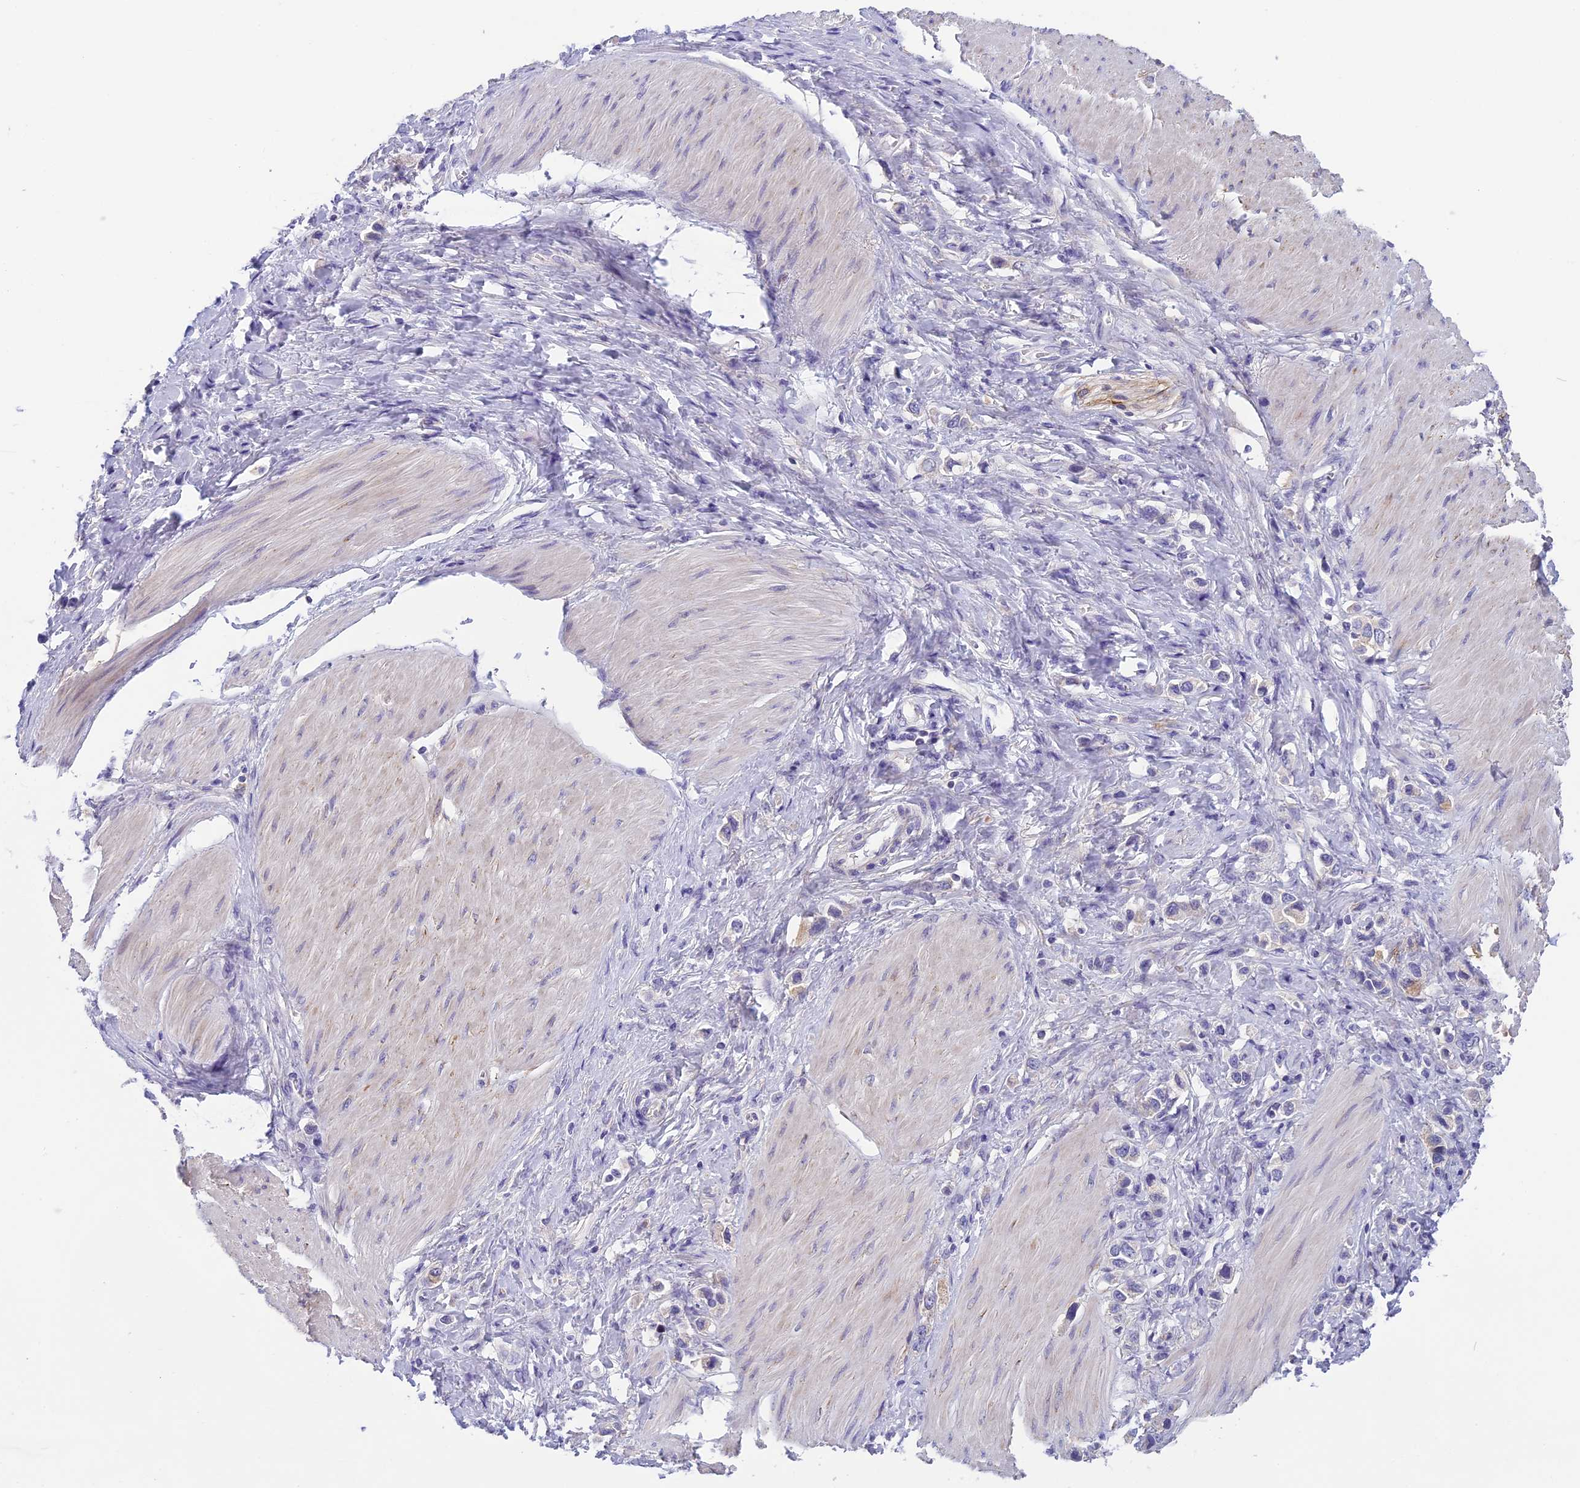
{"staining": {"intensity": "negative", "quantity": "none", "location": "none"}, "tissue": "stomach cancer", "cell_type": "Tumor cells", "image_type": "cancer", "snomed": [{"axis": "morphology", "description": "Normal tissue, NOS"}, {"axis": "morphology", "description": "Adenocarcinoma, NOS"}, {"axis": "topography", "description": "Stomach, upper"}, {"axis": "topography", "description": "Stomach"}], "caption": "Immunohistochemistry histopathology image of neoplastic tissue: human stomach cancer (adenocarcinoma) stained with DAB (3,3'-diaminobenzidine) displays no significant protein expression in tumor cells. The staining was performed using DAB (3,3'-diaminobenzidine) to visualize the protein expression in brown, while the nuclei were stained in blue with hematoxylin (Magnification: 20x).", "gene": "ARHGEF37", "patient": {"sex": "female", "age": 65}}